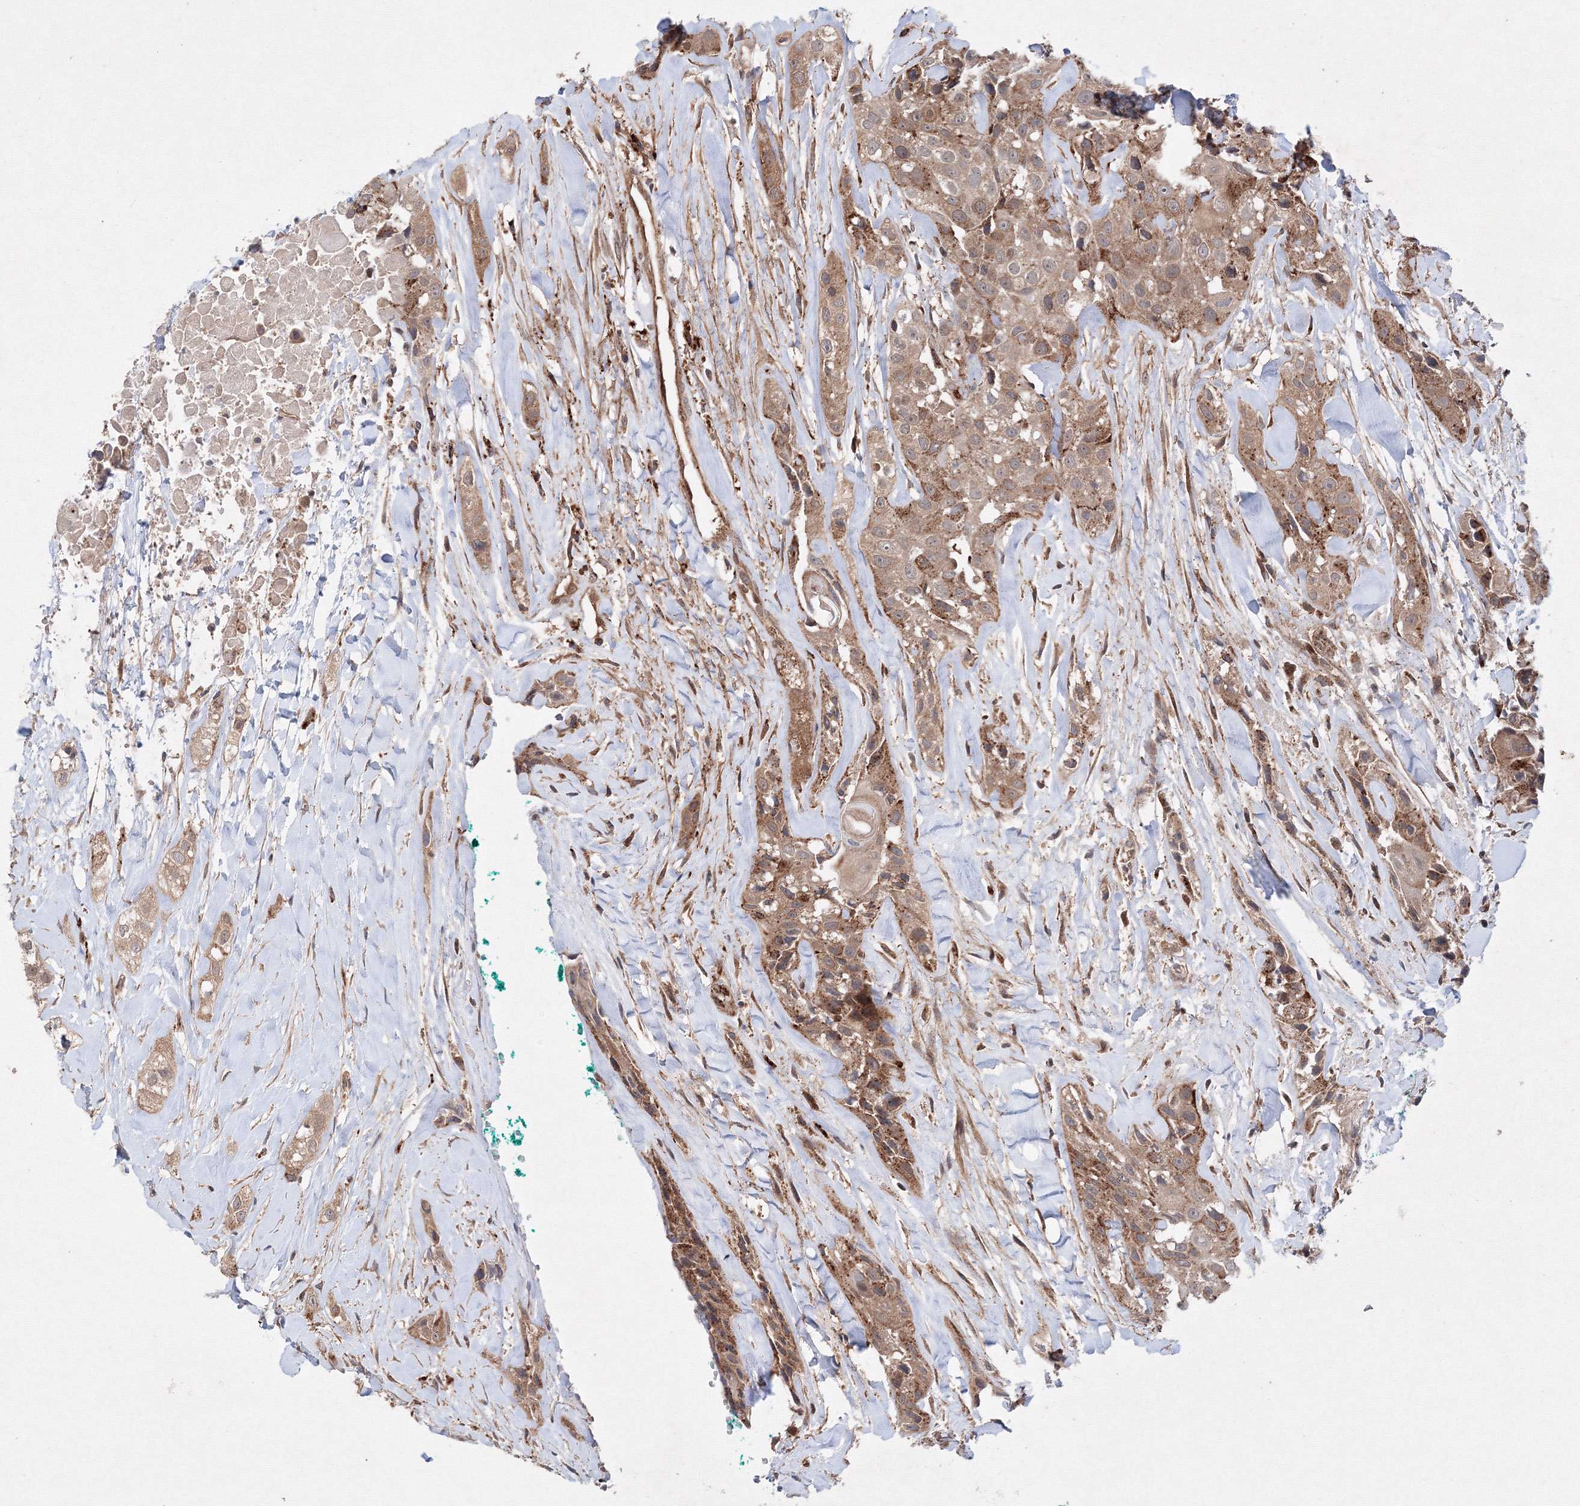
{"staining": {"intensity": "moderate", "quantity": ">75%", "location": "cytoplasmic/membranous"}, "tissue": "head and neck cancer", "cell_type": "Tumor cells", "image_type": "cancer", "snomed": [{"axis": "morphology", "description": "Normal tissue, NOS"}, {"axis": "morphology", "description": "Squamous cell carcinoma, NOS"}, {"axis": "topography", "description": "Skeletal muscle"}, {"axis": "topography", "description": "Head-Neck"}], "caption": "Immunohistochemical staining of head and neck squamous cell carcinoma shows medium levels of moderate cytoplasmic/membranous protein expression in about >75% of tumor cells. Using DAB (brown) and hematoxylin (blue) stains, captured at high magnification using brightfield microscopy.", "gene": "DCTD", "patient": {"sex": "male", "age": 51}}